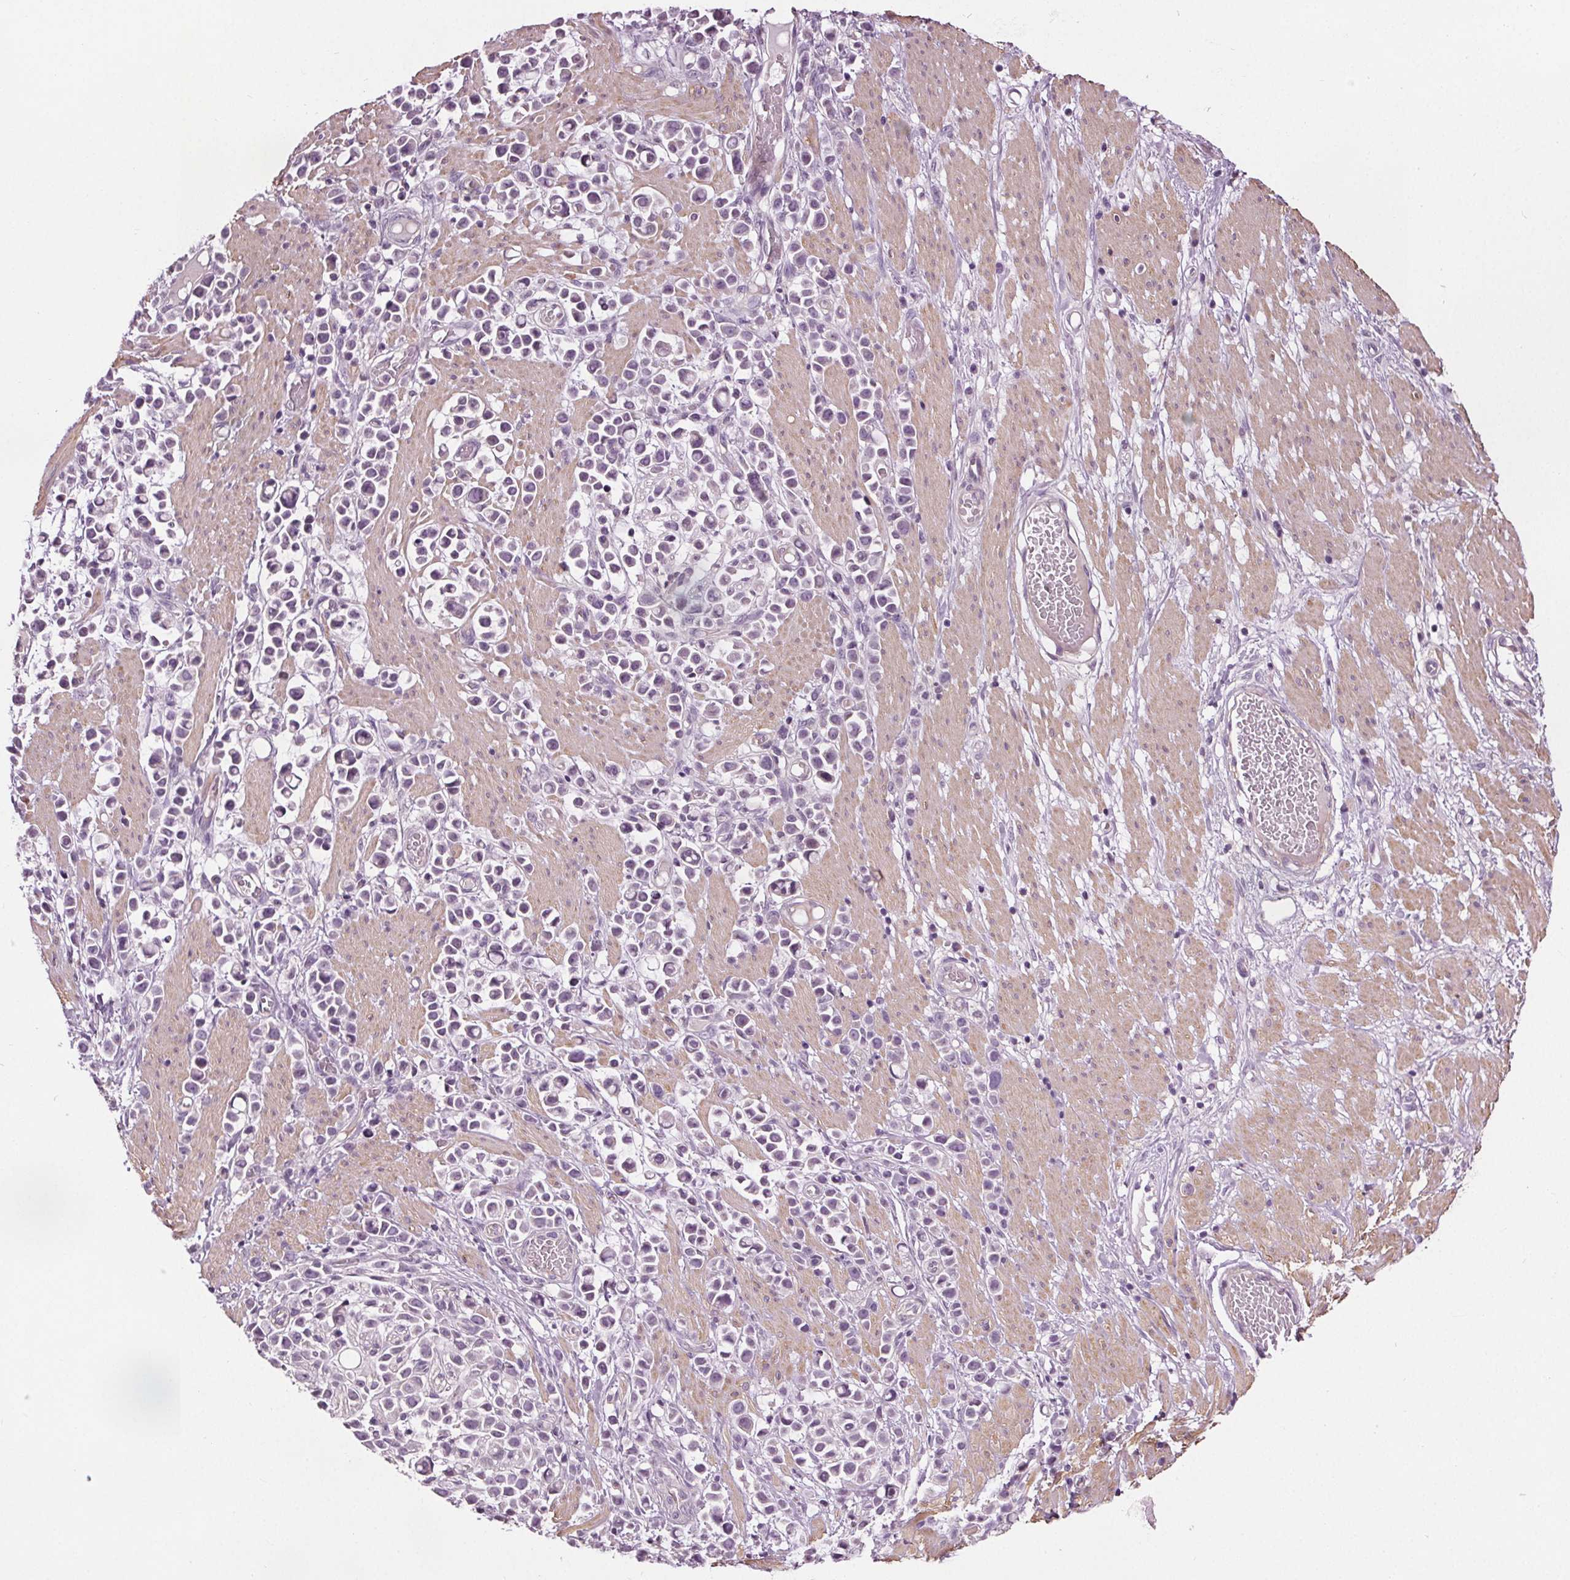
{"staining": {"intensity": "negative", "quantity": "none", "location": "none"}, "tissue": "stomach cancer", "cell_type": "Tumor cells", "image_type": "cancer", "snomed": [{"axis": "morphology", "description": "Adenocarcinoma, NOS"}, {"axis": "topography", "description": "Stomach"}], "caption": "Stomach cancer was stained to show a protein in brown. There is no significant positivity in tumor cells.", "gene": "RASA1", "patient": {"sex": "male", "age": 82}}